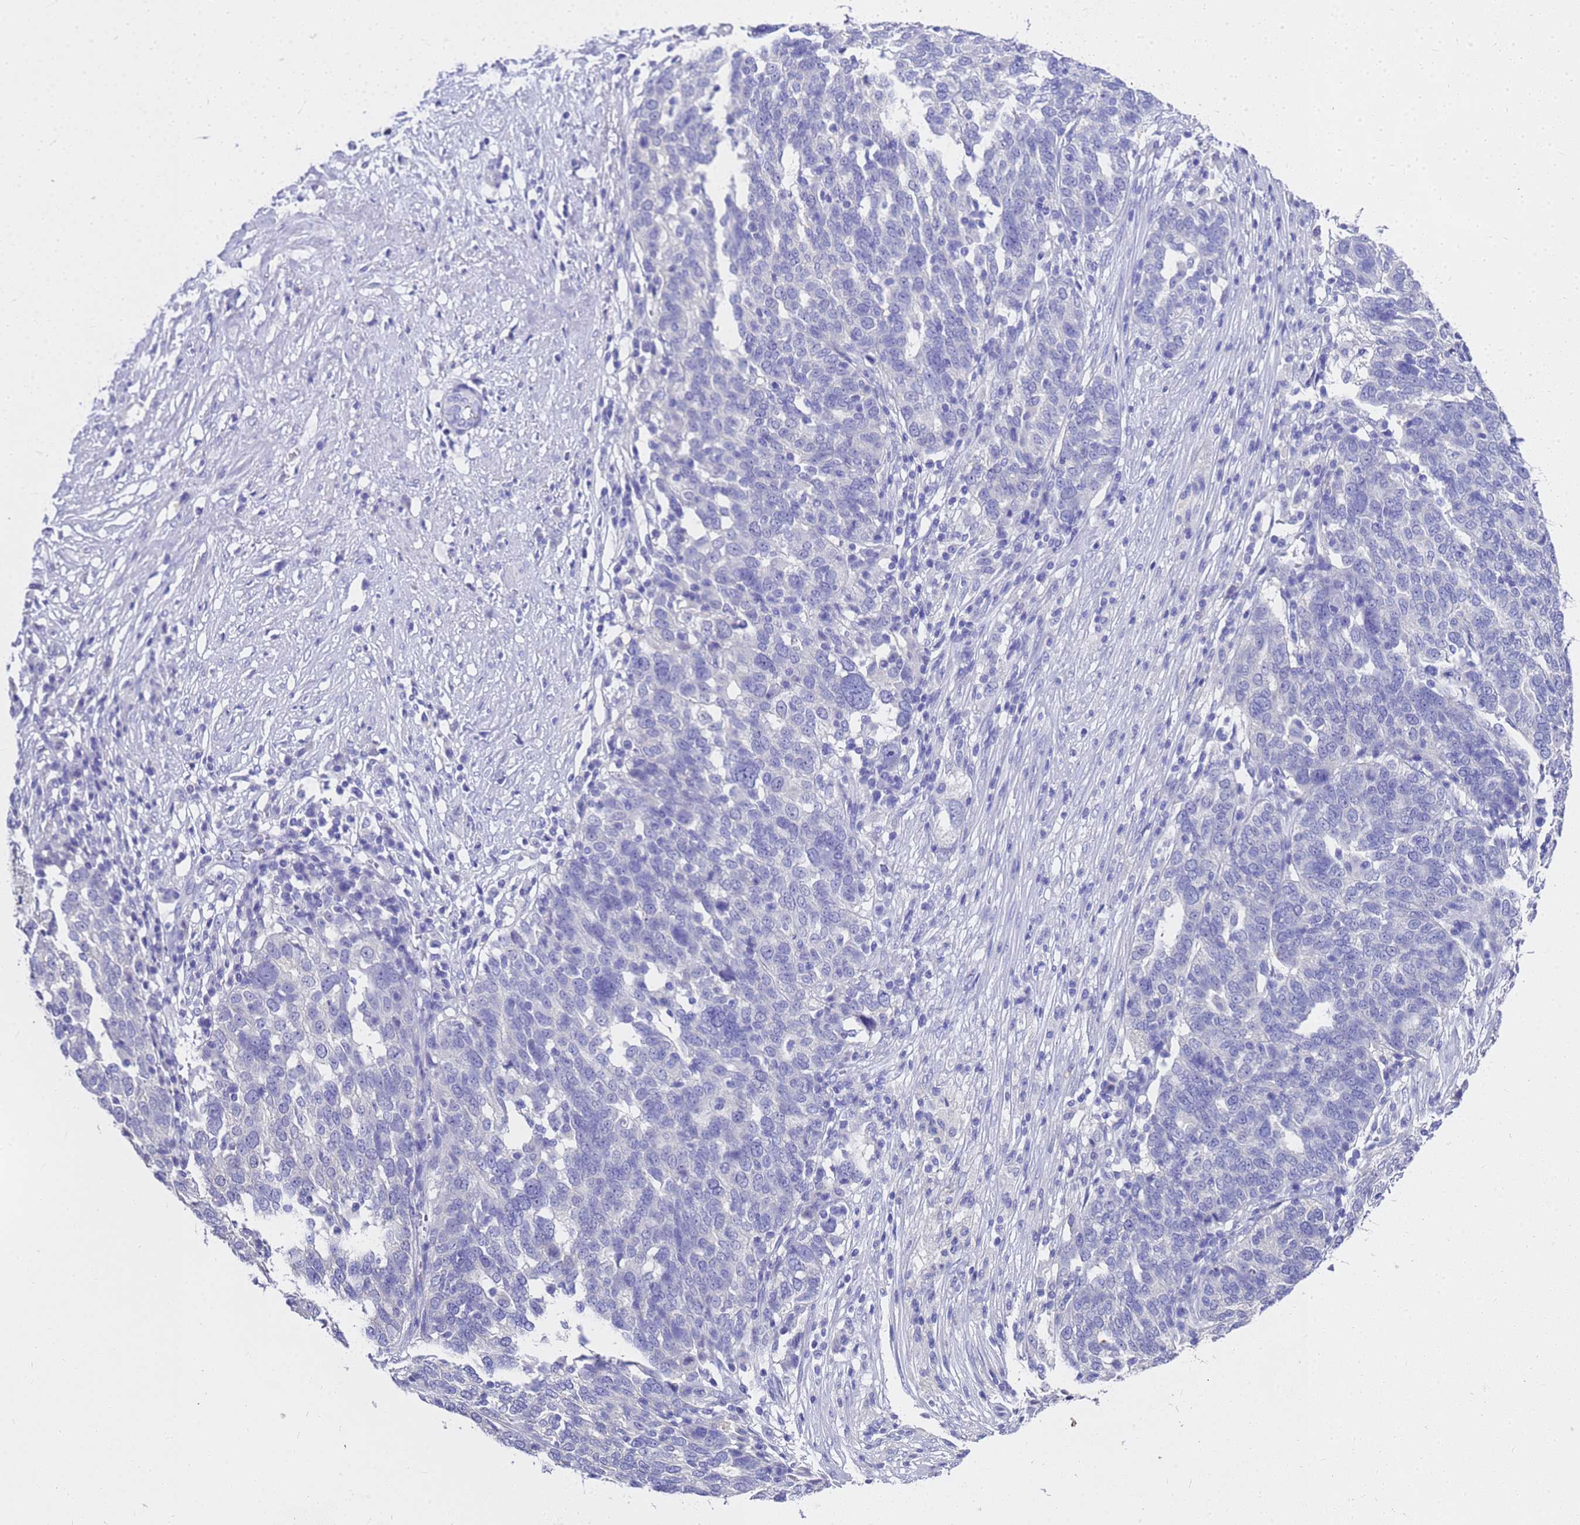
{"staining": {"intensity": "negative", "quantity": "none", "location": "none"}, "tissue": "ovarian cancer", "cell_type": "Tumor cells", "image_type": "cancer", "snomed": [{"axis": "morphology", "description": "Cystadenocarcinoma, serous, NOS"}, {"axis": "topography", "description": "Ovary"}], "caption": "Histopathology image shows no significant protein staining in tumor cells of ovarian cancer (serous cystadenocarcinoma).", "gene": "MS4A13", "patient": {"sex": "female", "age": 59}}